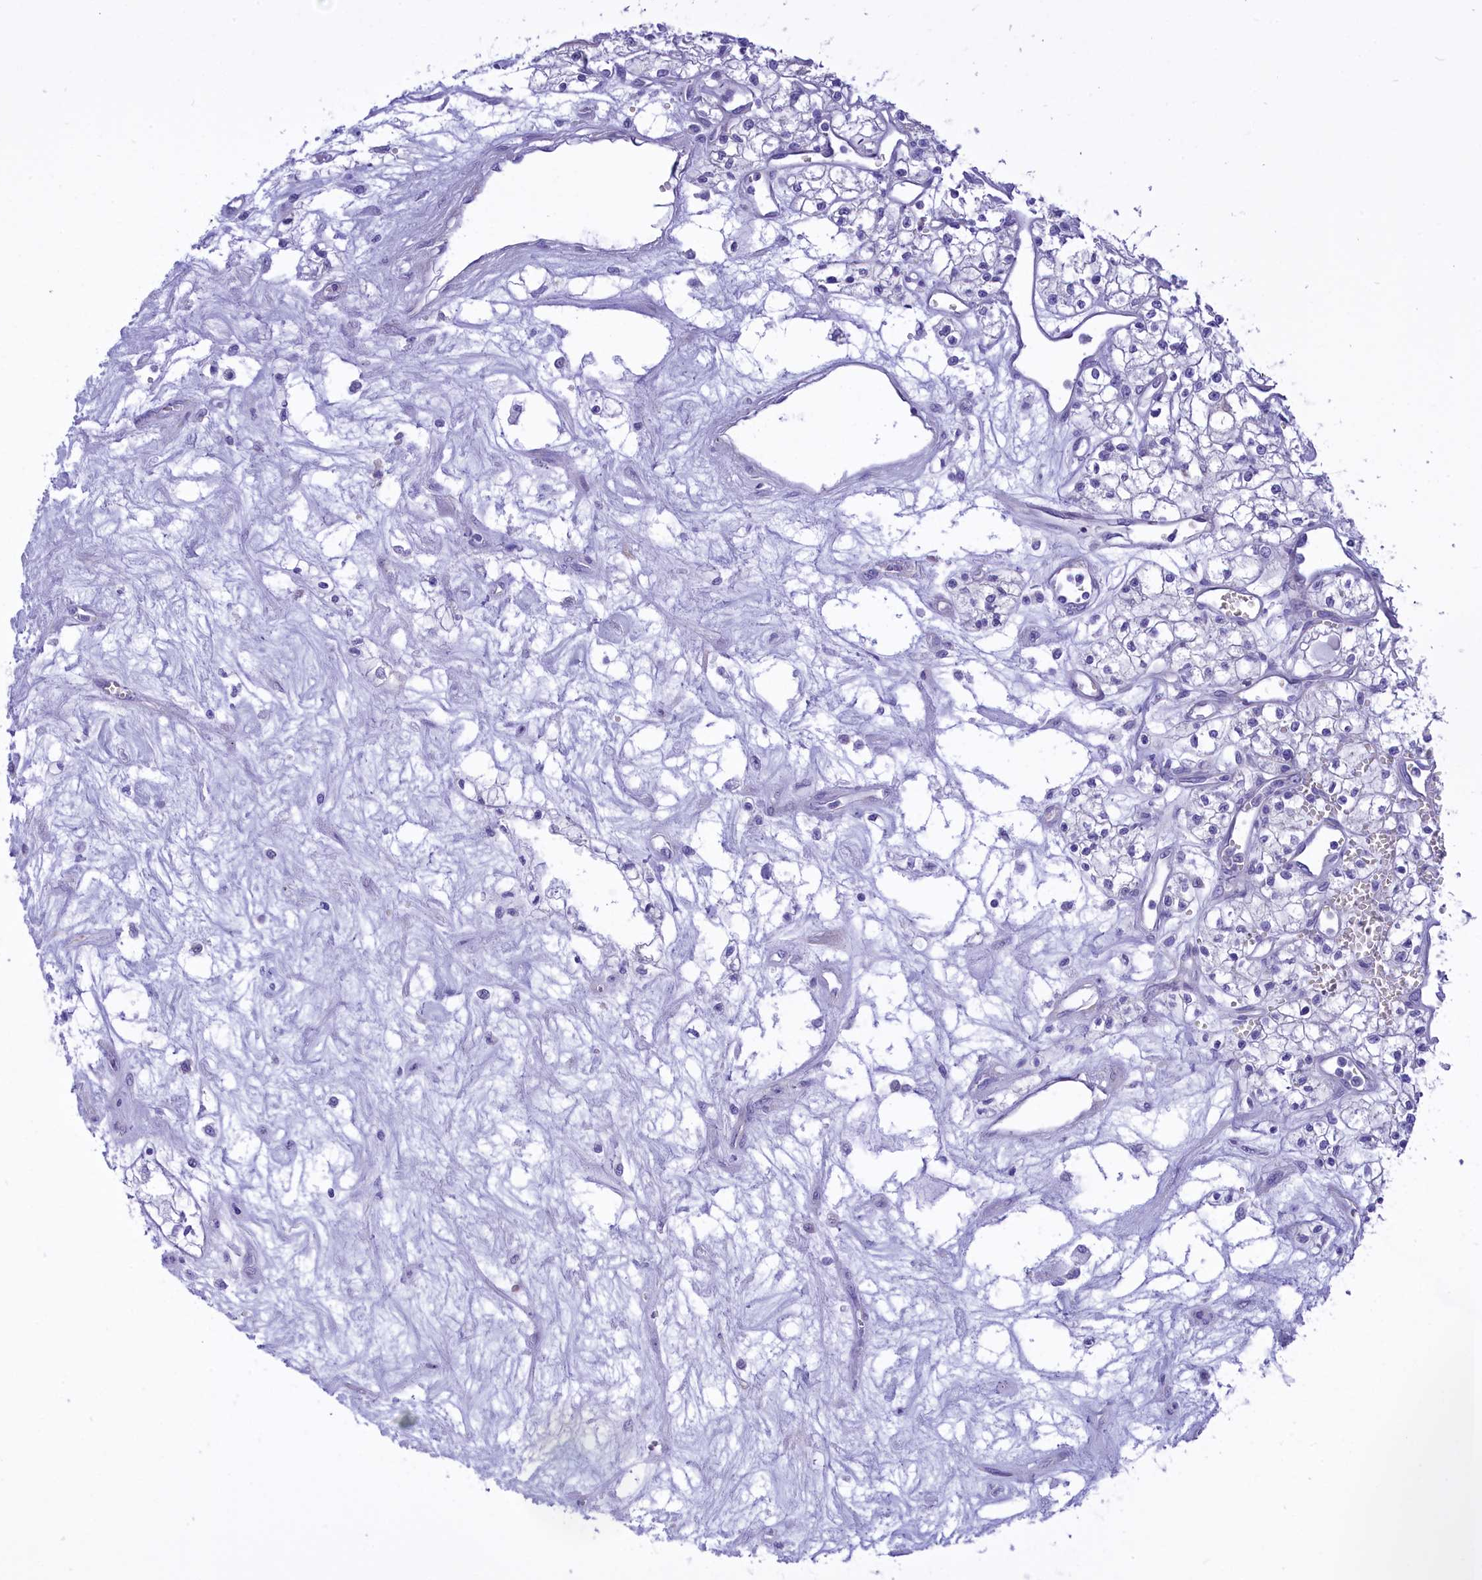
{"staining": {"intensity": "negative", "quantity": "none", "location": "none"}, "tissue": "renal cancer", "cell_type": "Tumor cells", "image_type": "cancer", "snomed": [{"axis": "morphology", "description": "Adenocarcinoma, NOS"}, {"axis": "topography", "description": "Kidney"}], "caption": "The photomicrograph displays no significant expression in tumor cells of renal cancer. (DAB (3,3'-diaminobenzidine) immunohistochemistry (IHC), high magnification).", "gene": "DCAF16", "patient": {"sex": "male", "age": 59}}